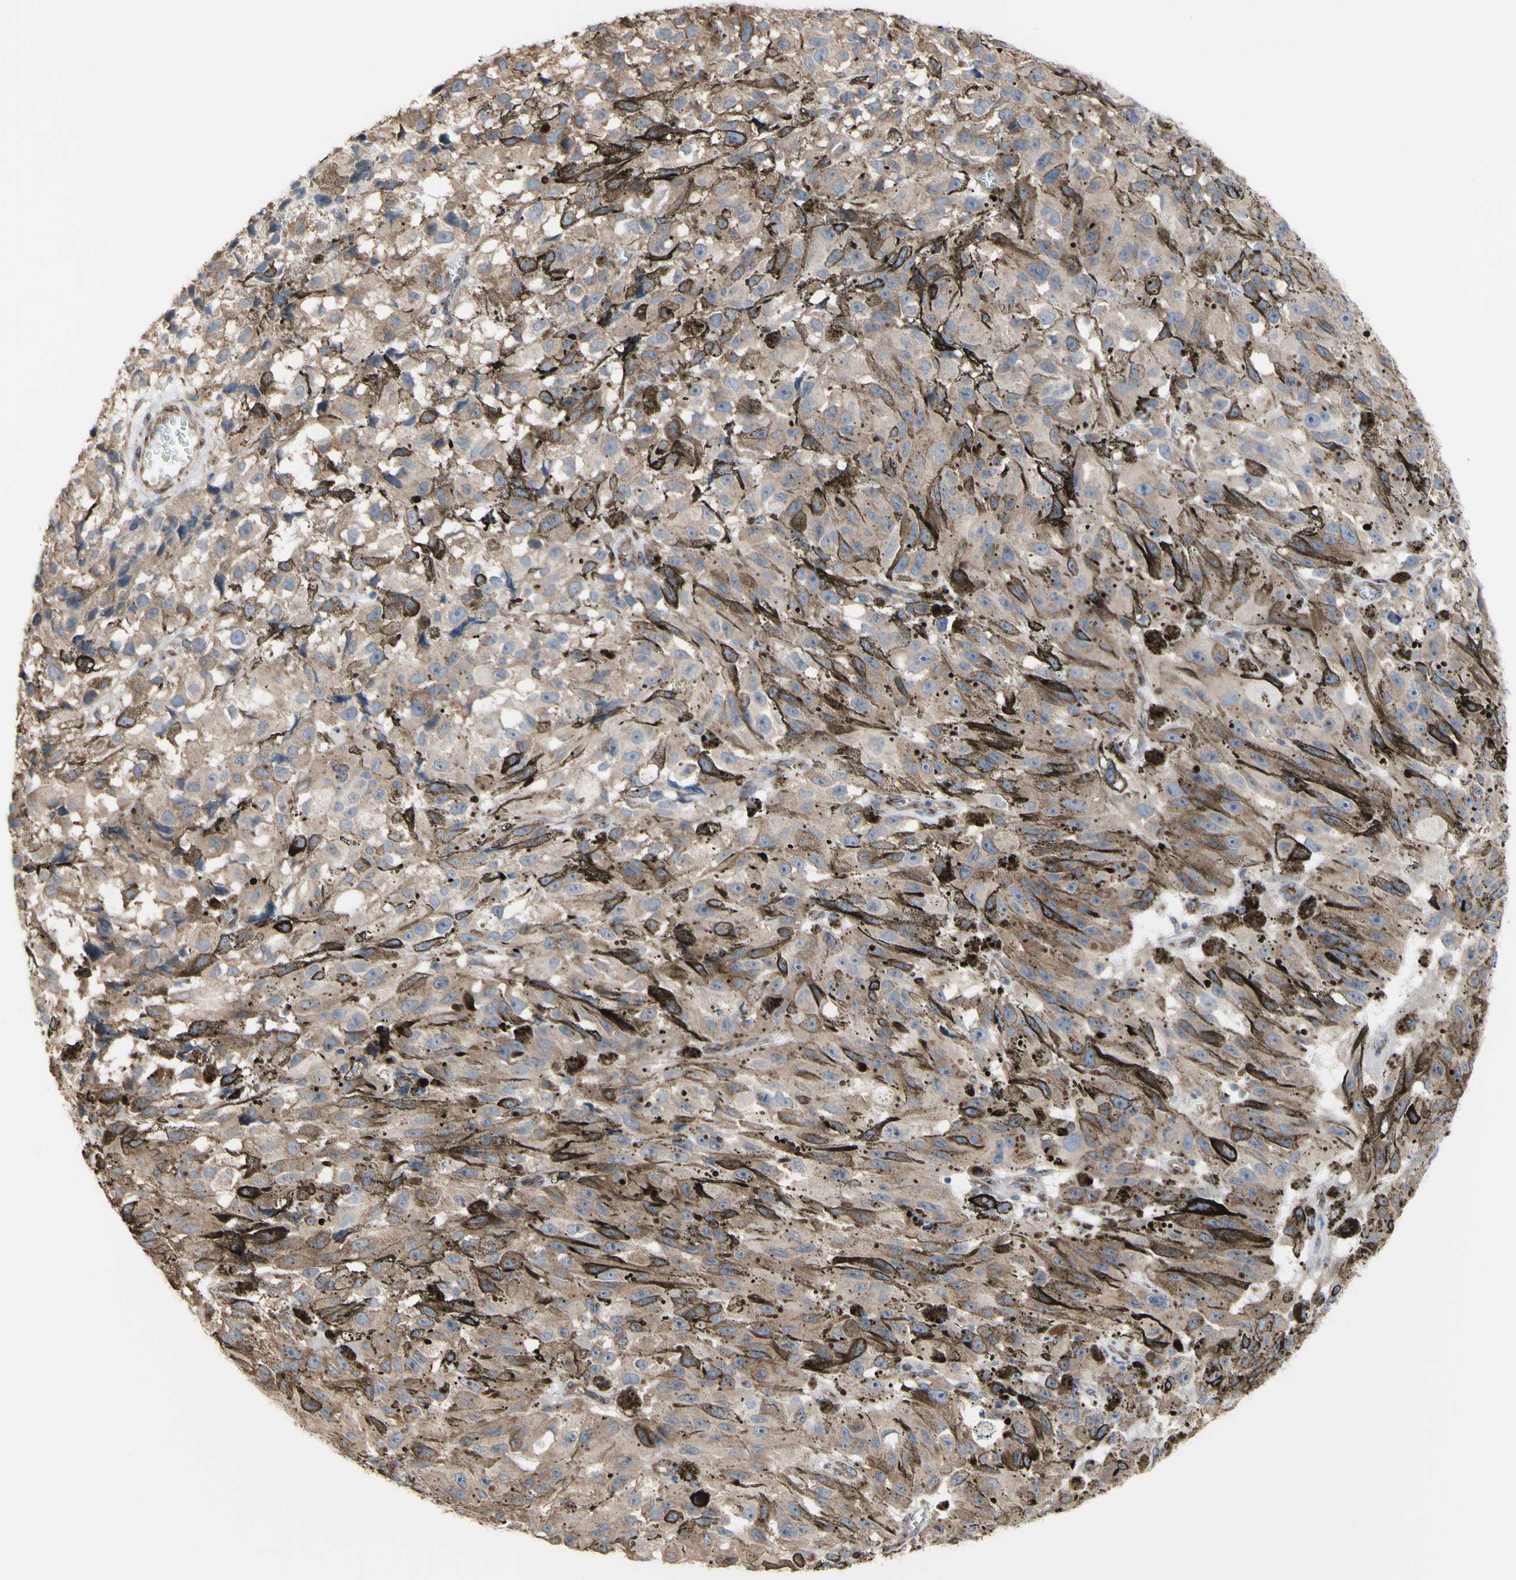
{"staining": {"intensity": "weak", "quantity": ">75%", "location": "cytoplasmic/membranous"}, "tissue": "melanoma", "cell_type": "Tumor cells", "image_type": "cancer", "snomed": [{"axis": "morphology", "description": "Malignant melanoma, NOS"}, {"axis": "topography", "description": "Skin"}], "caption": "A brown stain shows weak cytoplasmic/membranous expression of a protein in melanoma tumor cells.", "gene": "LRIG3", "patient": {"sex": "female", "age": 104}}